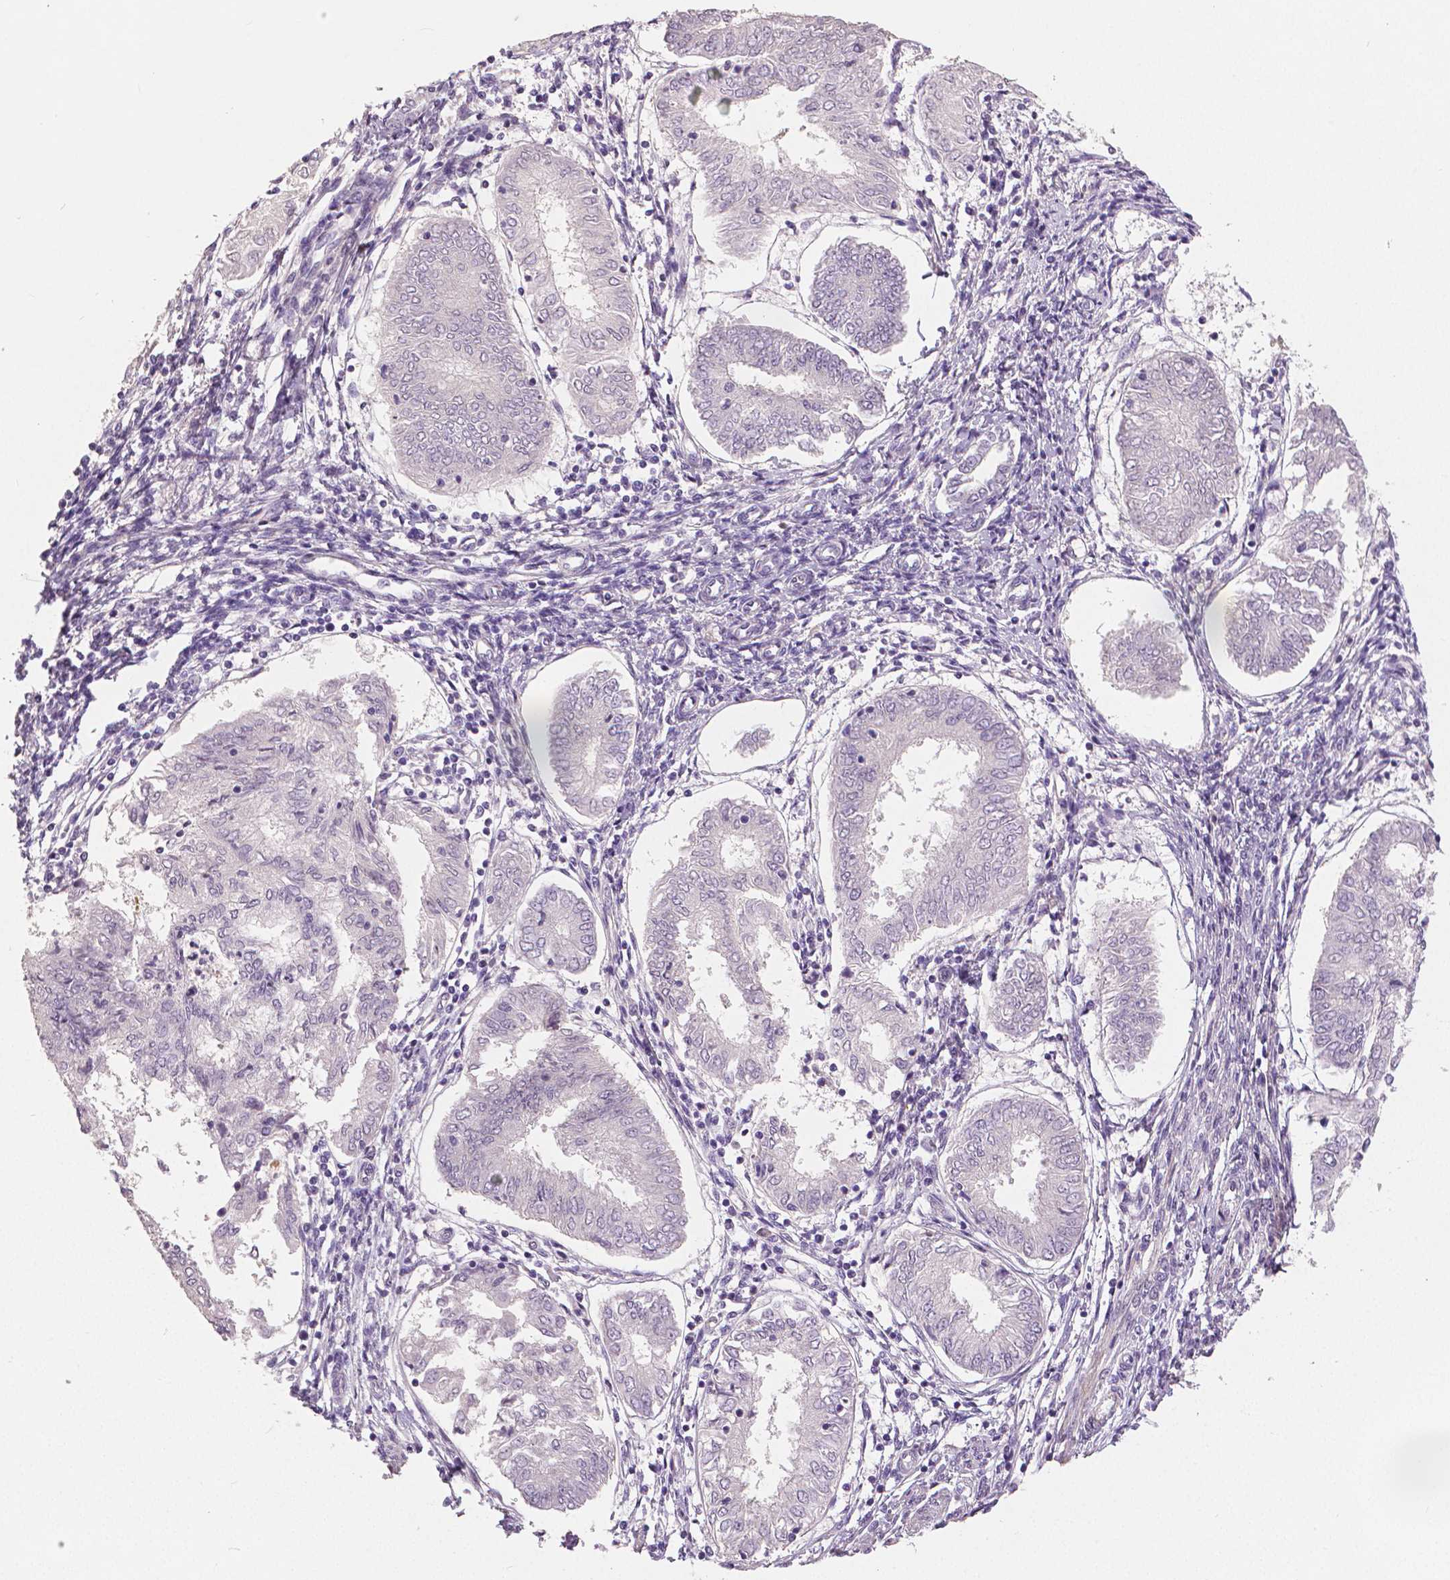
{"staining": {"intensity": "negative", "quantity": "none", "location": "none"}, "tissue": "endometrial cancer", "cell_type": "Tumor cells", "image_type": "cancer", "snomed": [{"axis": "morphology", "description": "Adenocarcinoma, NOS"}, {"axis": "topography", "description": "Endometrium"}], "caption": "DAB (3,3'-diaminobenzidine) immunohistochemical staining of human endometrial cancer displays no significant expression in tumor cells.", "gene": "FLT1", "patient": {"sex": "female", "age": 68}}